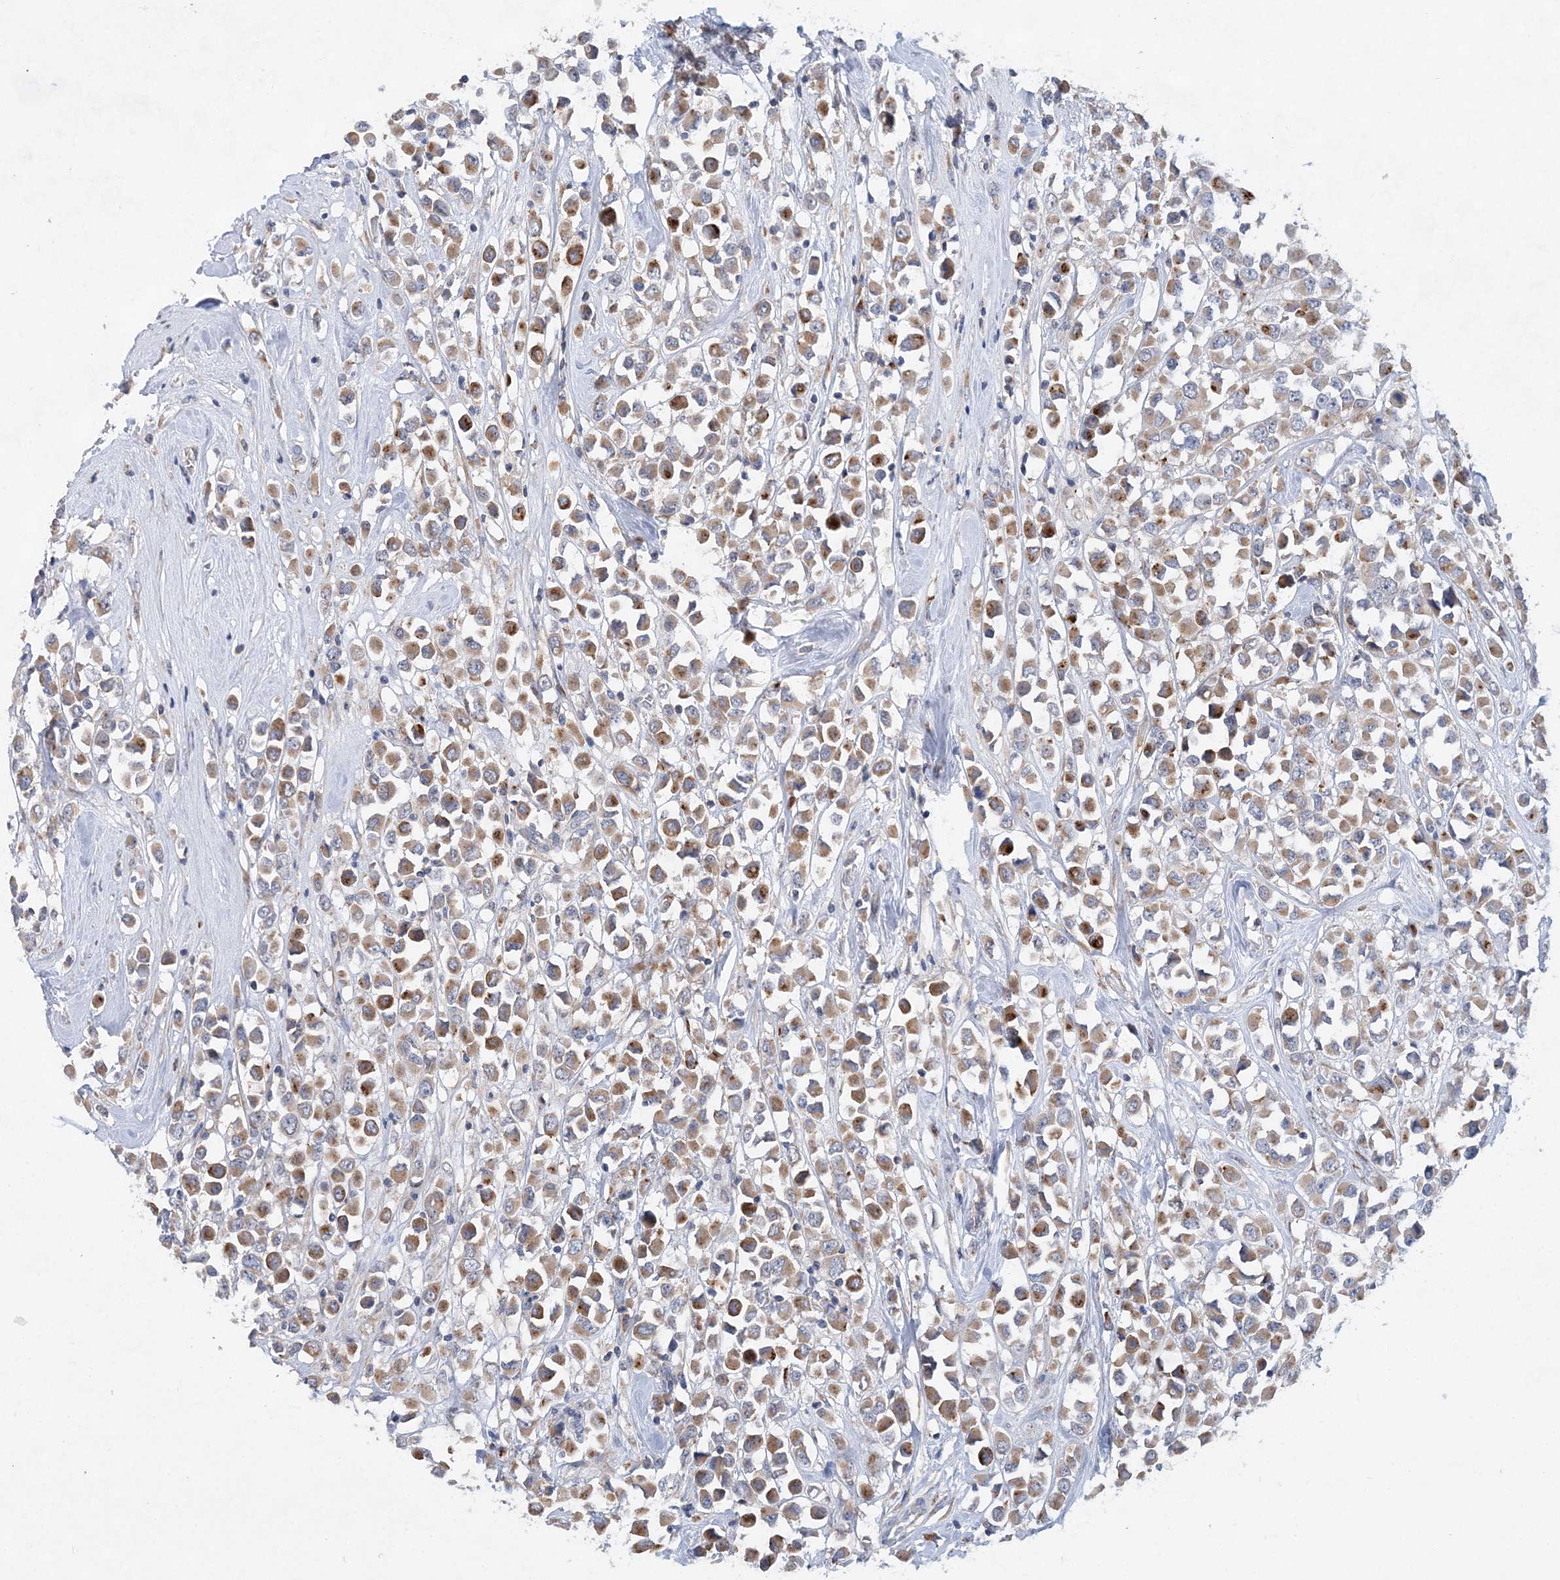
{"staining": {"intensity": "moderate", "quantity": ">75%", "location": "cytoplasmic/membranous"}, "tissue": "breast cancer", "cell_type": "Tumor cells", "image_type": "cancer", "snomed": [{"axis": "morphology", "description": "Duct carcinoma"}, {"axis": "topography", "description": "Breast"}], "caption": "A histopathology image showing moderate cytoplasmic/membranous positivity in about >75% of tumor cells in breast cancer, as visualized by brown immunohistochemical staining.", "gene": "TRAPPC13", "patient": {"sex": "female", "age": 61}}